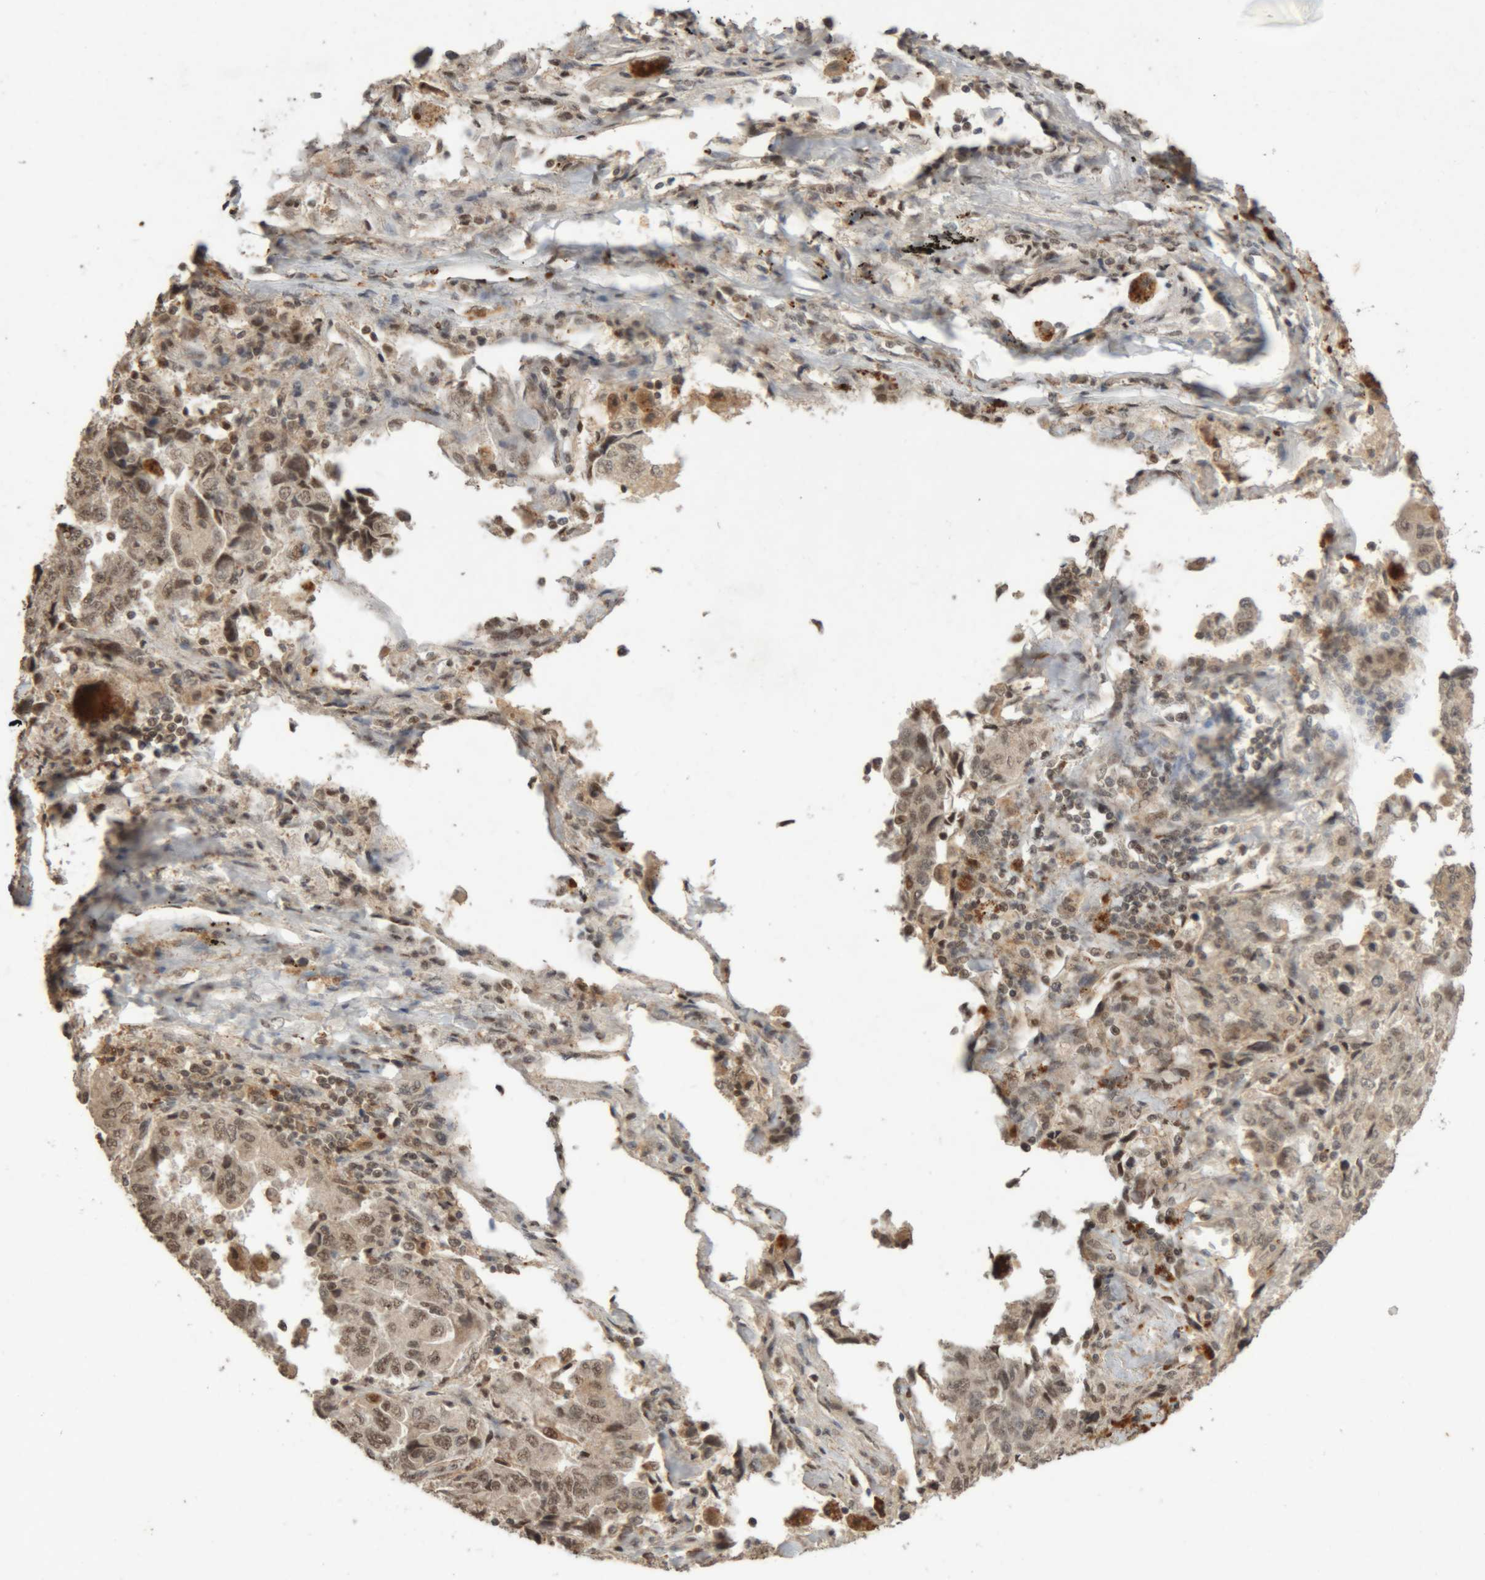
{"staining": {"intensity": "weak", "quantity": "25%-75%", "location": "nuclear"}, "tissue": "lung cancer", "cell_type": "Tumor cells", "image_type": "cancer", "snomed": [{"axis": "morphology", "description": "Adenocarcinoma, NOS"}, {"axis": "topography", "description": "Lung"}], "caption": "Protein staining of adenocarcinoma (lung) tissue displays weak nuclear expression in approximately 25%-75% of tumor cells.", "gene": "KEAP1", "patient": {"sex": "female", "age": 51}}